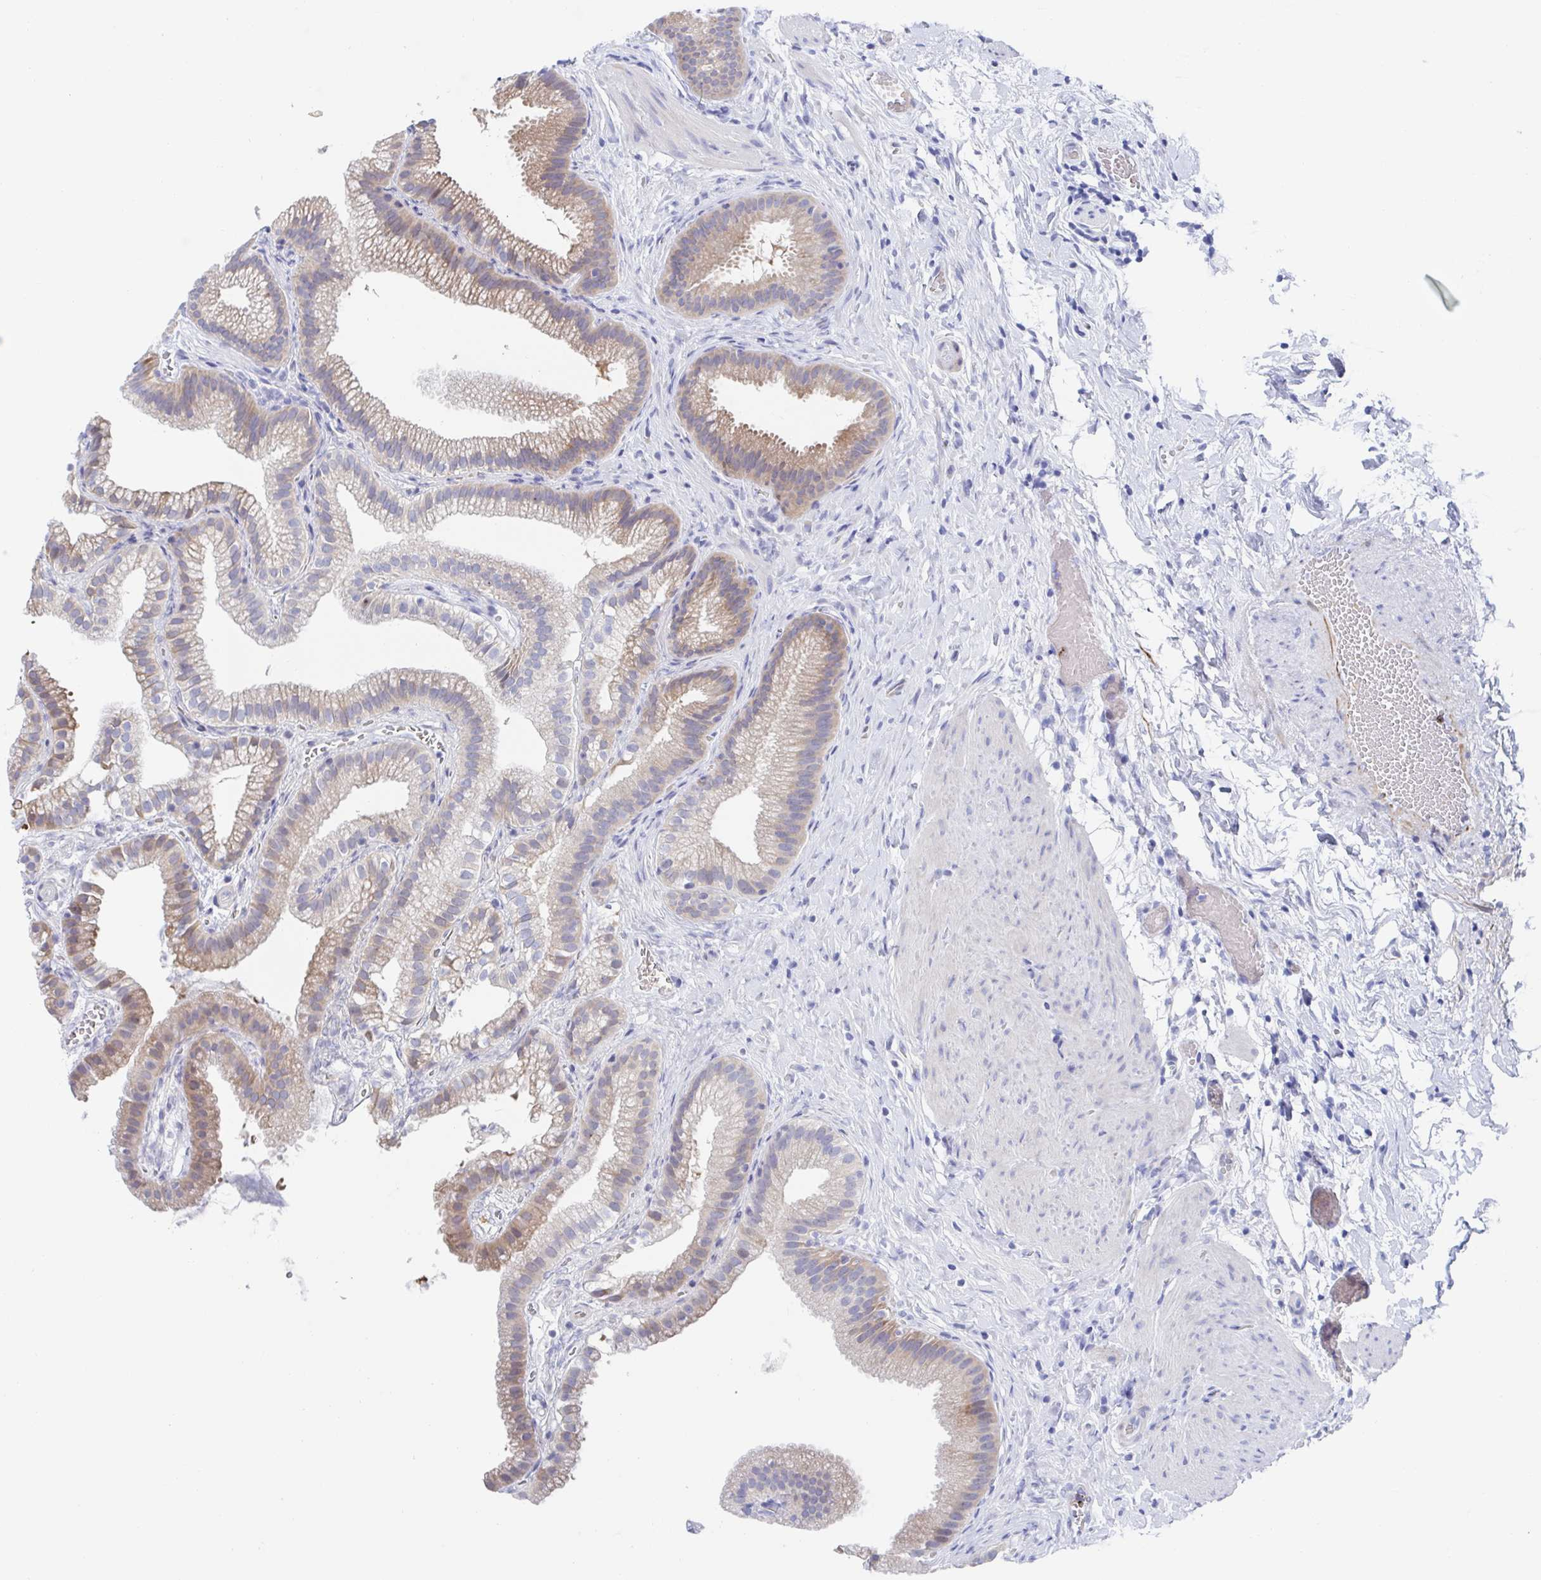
{"staining": {"intensity": "weak", "quantity": "25%-75%", "location": "cytoplasmic/membranous"}, "tissue": "gallbladder", "cell_type": "Glandular cells", "image_type": "normal", "snomed": [{"axis": "morphology", "description": "Normal tissue, NOS"}, {"axis": "topography", "description": "Gallbladder"}], "caption": "This histopathology image shows immunohistochemistry (IHC) staining of benign gallbladder, with low weak cytoplasmic/membranous positivity in about 25%-75% of glandular cells.", "gene": "KLC3", "patient": {"sex": "female", "age": 63}}